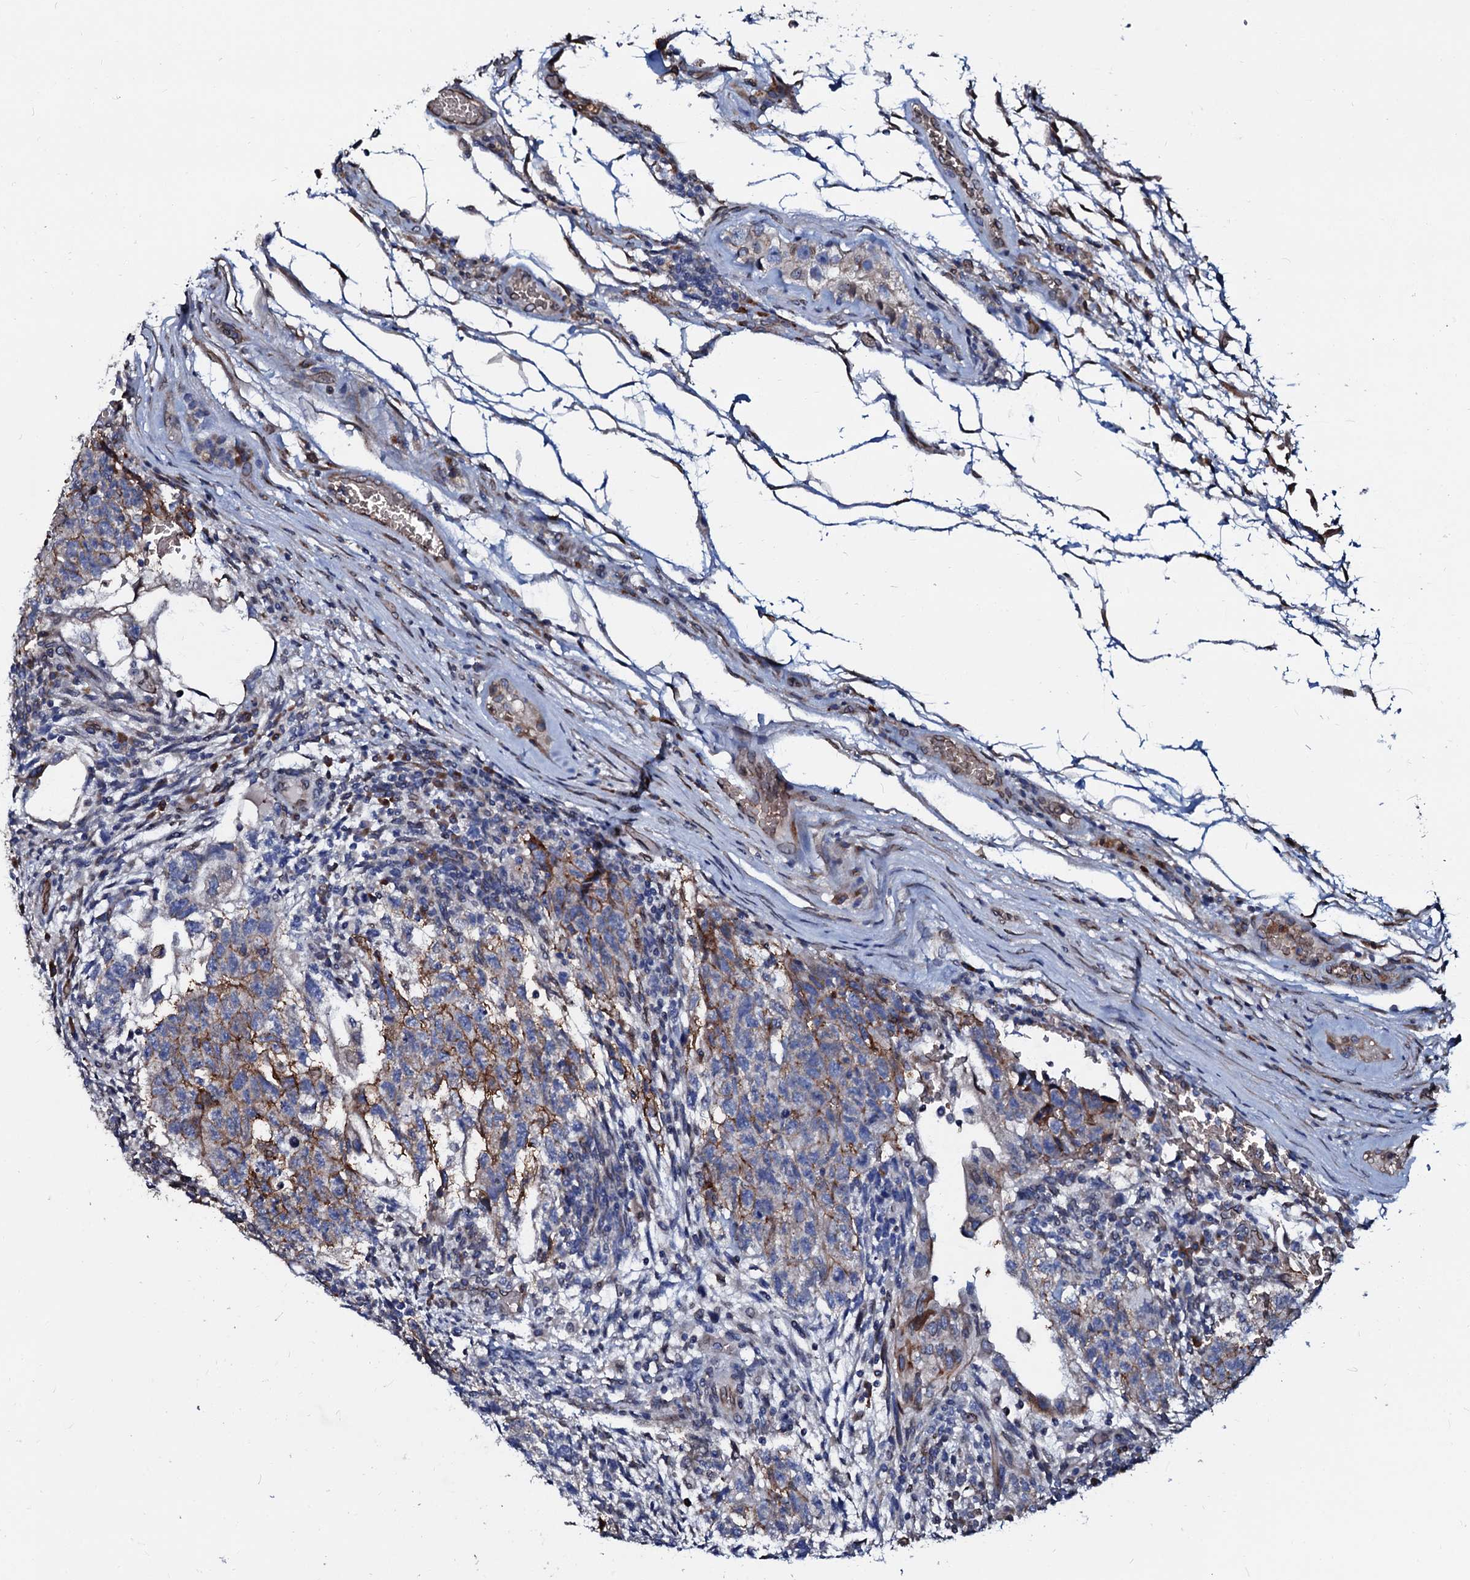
{"staining": {"intensity": "moderate", "quantity": "25%-75%", "location": "cytoplasmic/membranous"}, "tissue": "testis cancer", "cell_type": "Tumor cells", "image_type": "cancer", "snomed": [{"axis": "morphology", "description": "Normal tissue, NOS"}, {"axis": "morphology", "description": "Carcinoma, Embryonal, NOS"}, {"axis": "topography", "description": "Testis"}], "caption": "A medium amount of moderate cytoplasmic/membranous positivity is appreciated in about 25%-75% of tumor cells in testis embryonal carcinoma tissue. The staining is performed using DAB (3,3'-diaminobenzidine) brown chromogen to label protein expression. The nuclei are counter-stained blue using hematoxylin.", "gene": "NRP2", "patient": {"sex": "male", "age": 36}}